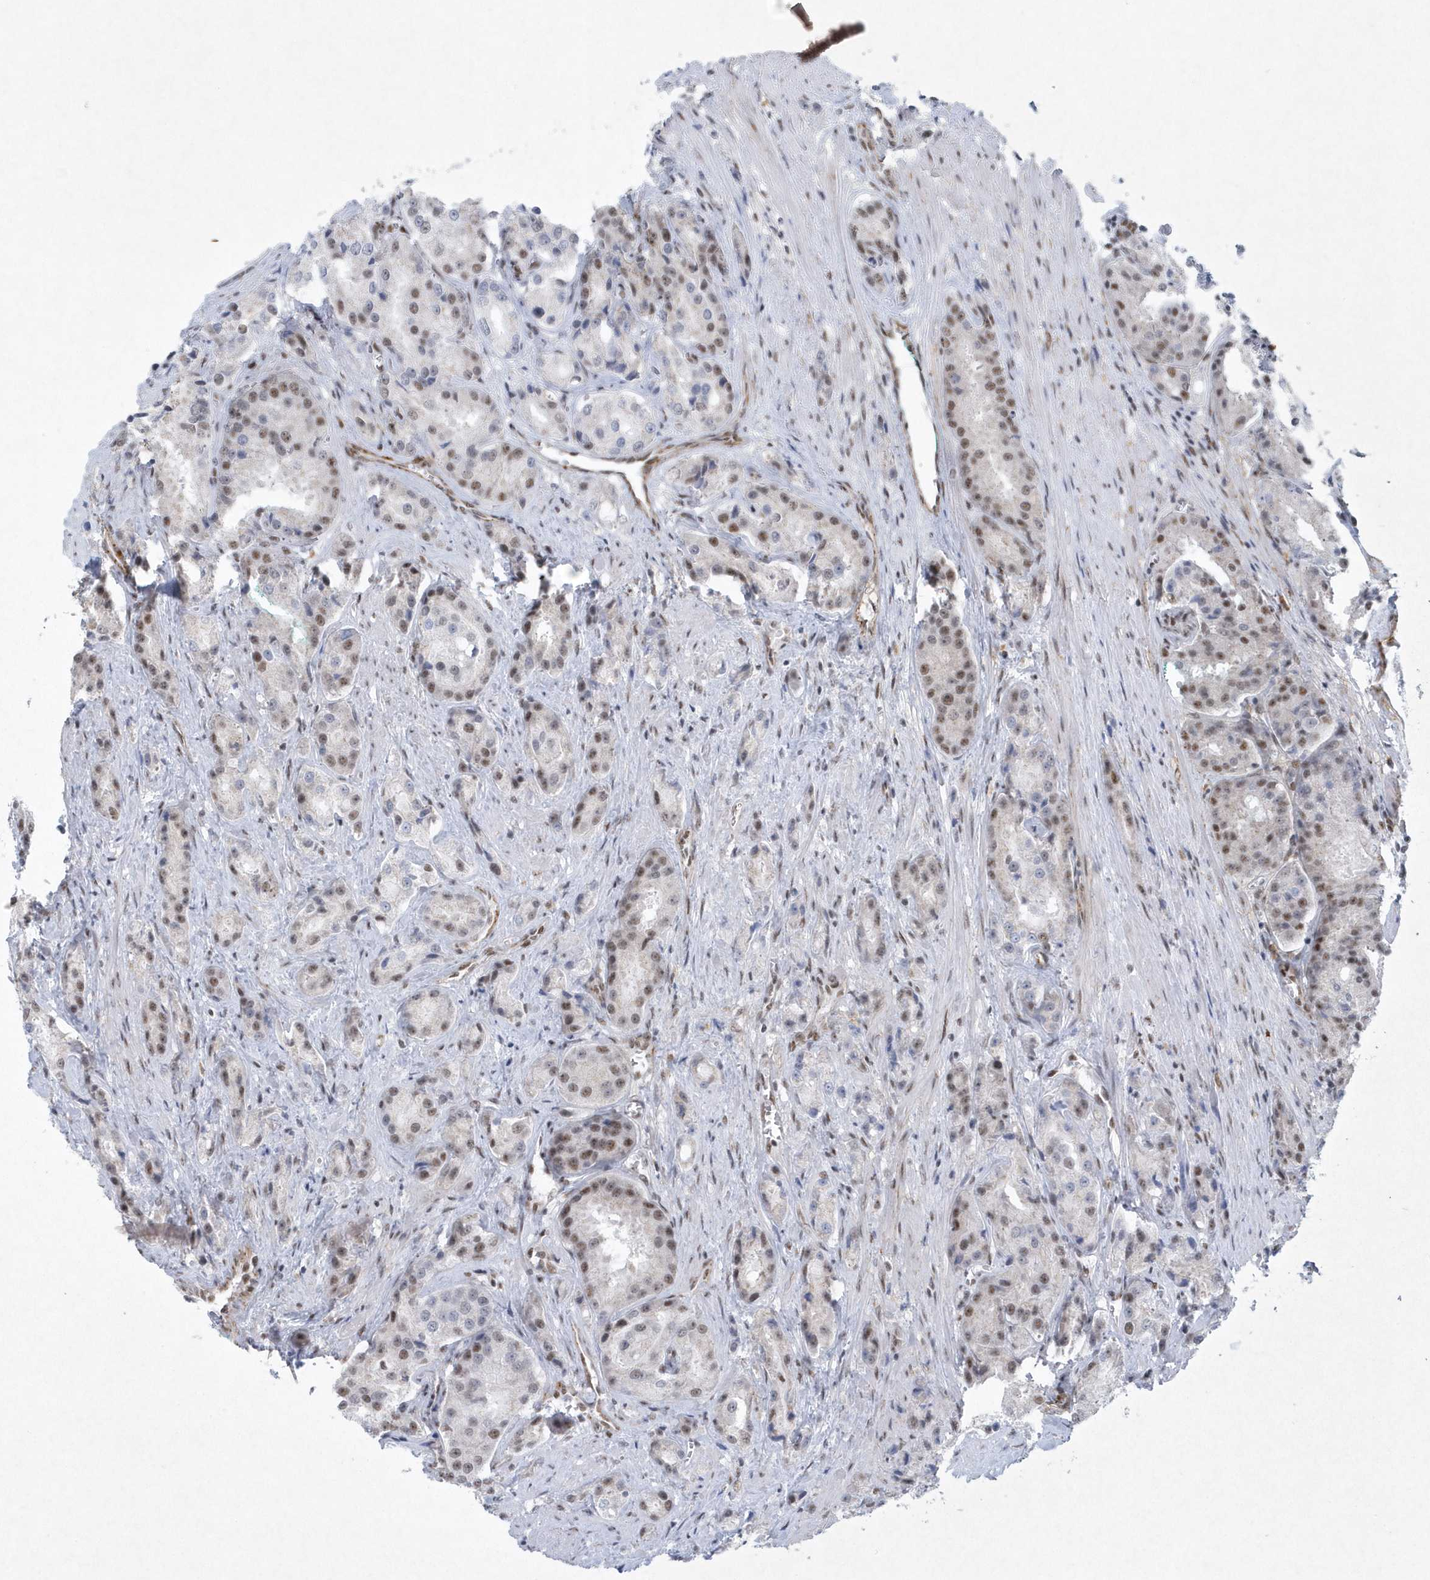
{"staining": {"intensity": "moderate", "quantity": "25%-75%", "location": "nuclear"}, "tissue": "prostate cancer", "cell_type": "Tumor cells", "image_type": "cancer", "snomed": [{"axis": "morphology", "description": "Adenocarcinoma, High grade"}, {"axis": "topography", "description": "Prostate"}], "caption": "Prostate cancer (adenocarcinoma (high-grade)) stained with DAB (3,3'-diaminobenzidine) IHC demonstrates medium levels of moderate nuclear positivity in about 25%-75% of tumor cells.", "gene": "DCLRE1A", "patient": {"sex": "male", "age": 60}}